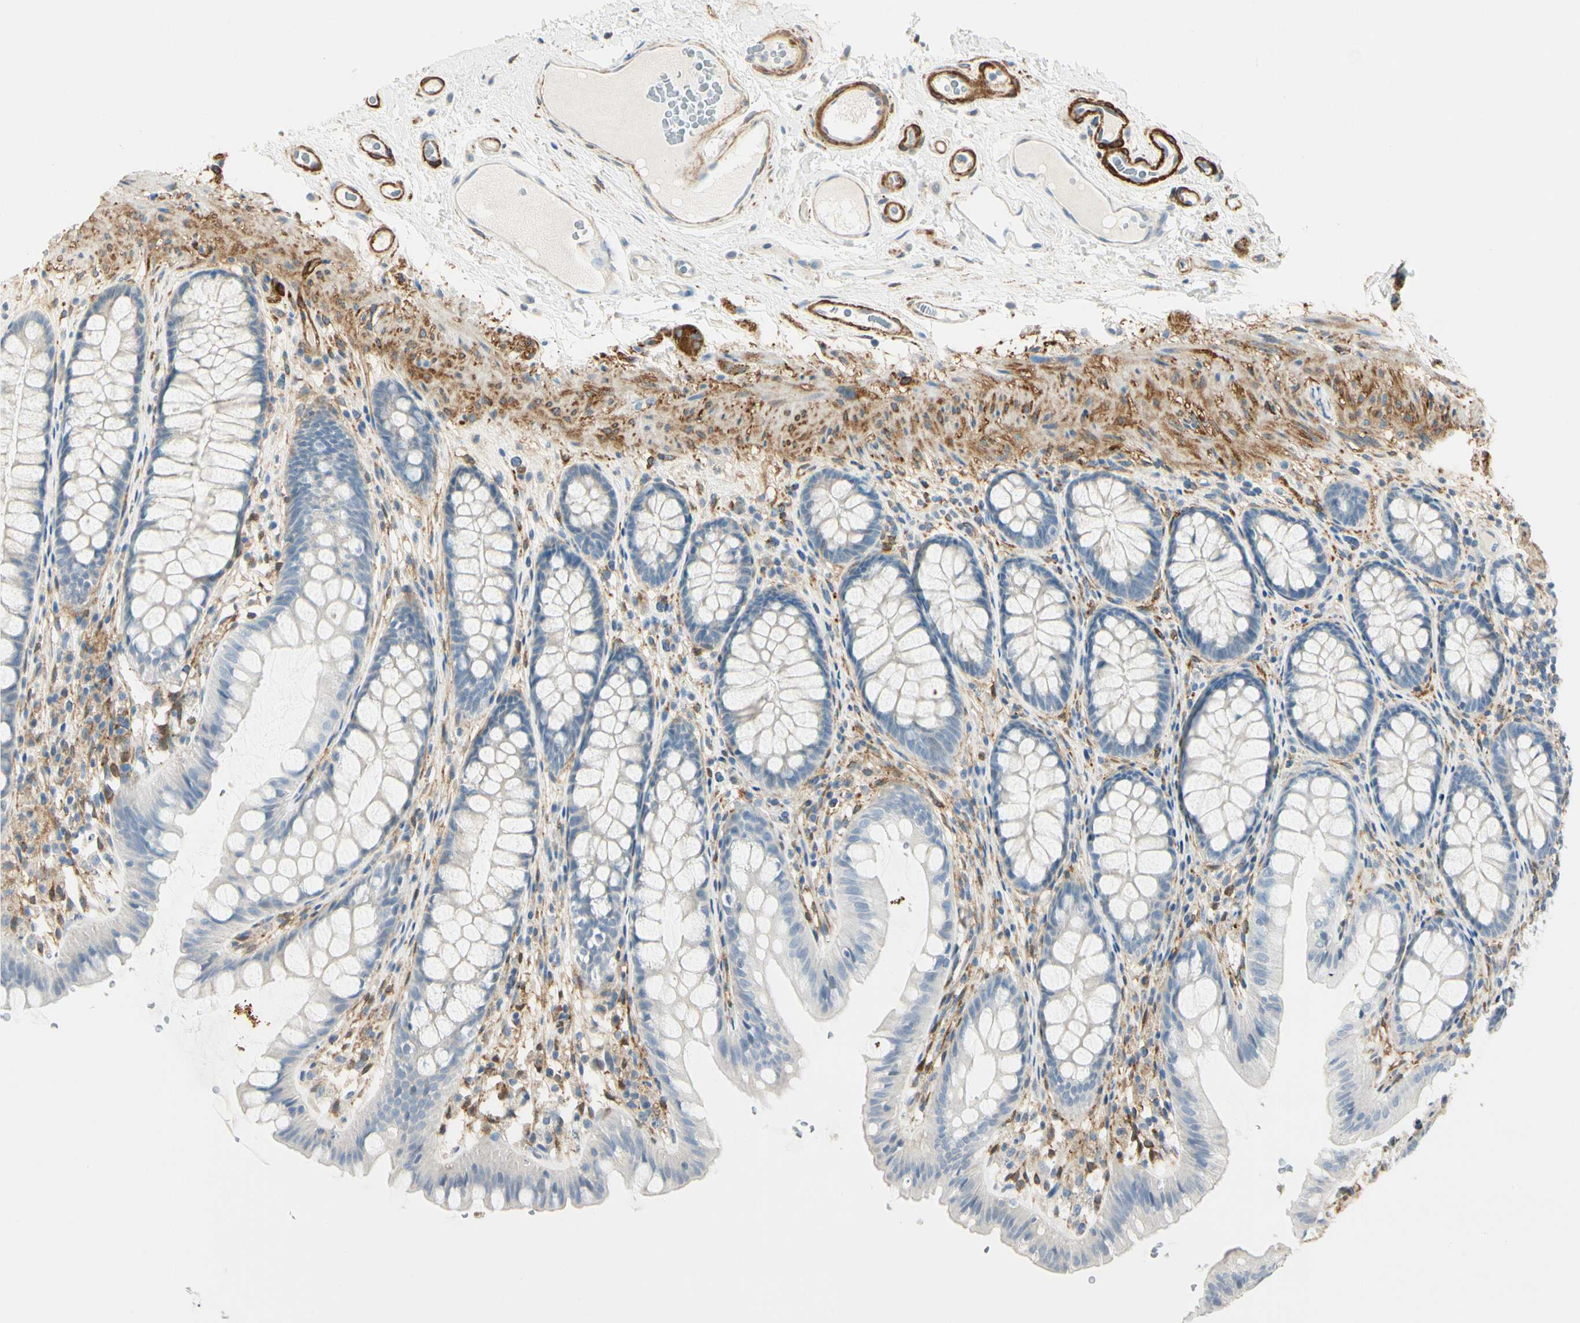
{"staining": {"intensity": "negative", "quantity": "none", "location": "none"}, "tissue": "colon", "cell_type": "Endothelial cells", "image_type": "normal", "snomed": [{"axis": "morphology", "description": "Normal tissue, NOS"}, {"axis": "topography", "description": "Colon"}], "caption": "Photomicrograph shows no protein expression in endothelial cells of unremarkable colon. (Brightfield microscopy of DAB immunohistochemistry (IHC) at high magnification).", "gene": "AMPH", "patient": {"sex": "female", "age": 55}}